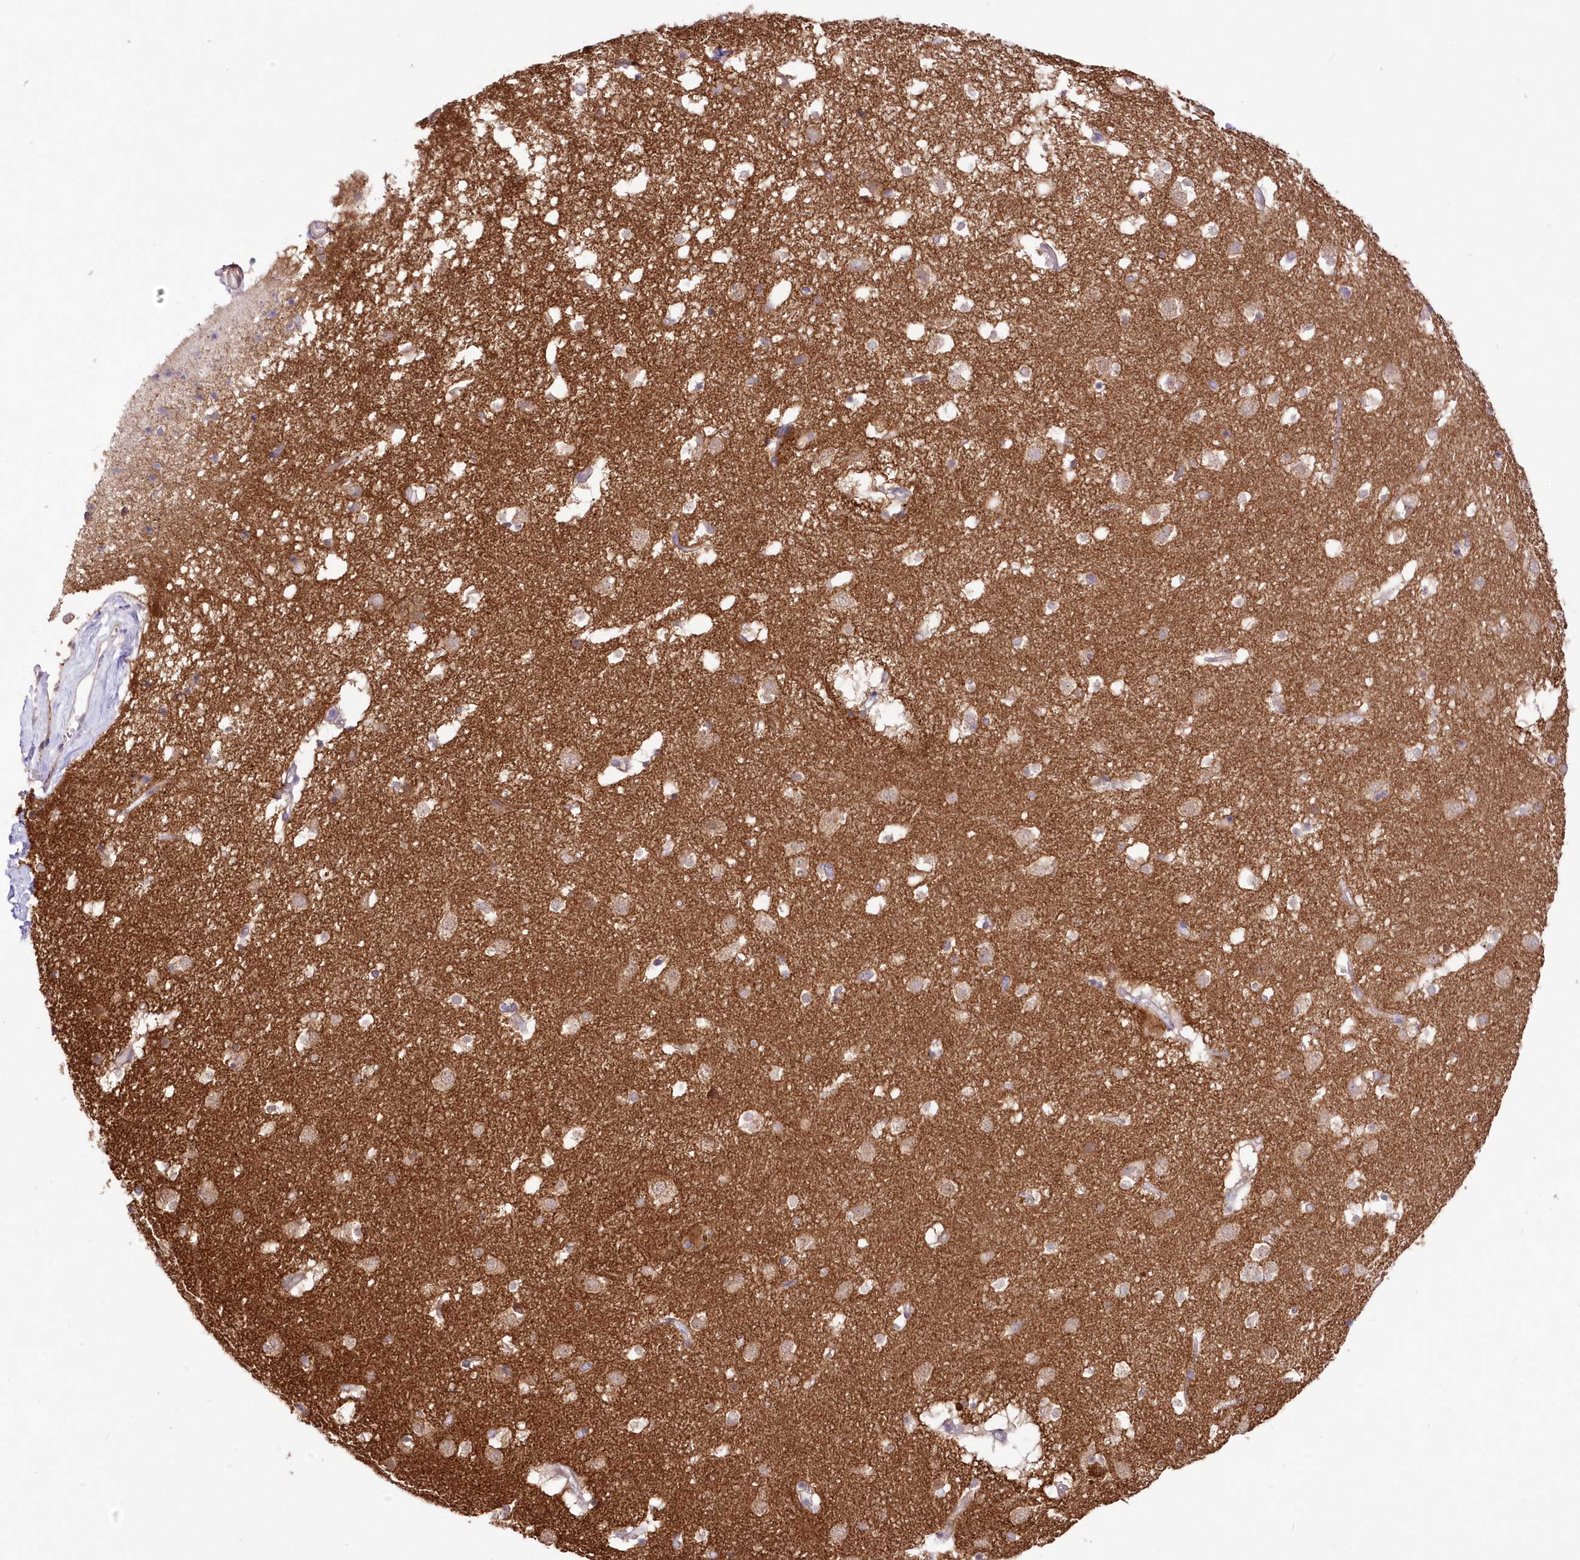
{"staining": {"intensity": "moderate", "quantity": "<25%", "location": "cytoplasmic/membranous"}, "tissue": "caudate", "cell_type": "Glial cells", "image_type": "normal", "snomed": [{"axis": "morphology", "description": "Normal tissue, NOS"}, {"axis": "topography", "description": "Lateral ventricle wall"}], "caption": "Immunohistochemistry photomicrograph of unremarkable caudate: caudate stained using immunohistochemistry (IHC) shows low levels of moderate protein expression localized specifically in the cytoplasmic/membranous of glial cells, appearing as a cytoplasmic/membranous brown color.", "gene": "FAM241B", "patient": {"sex": "male", "age": 70}}